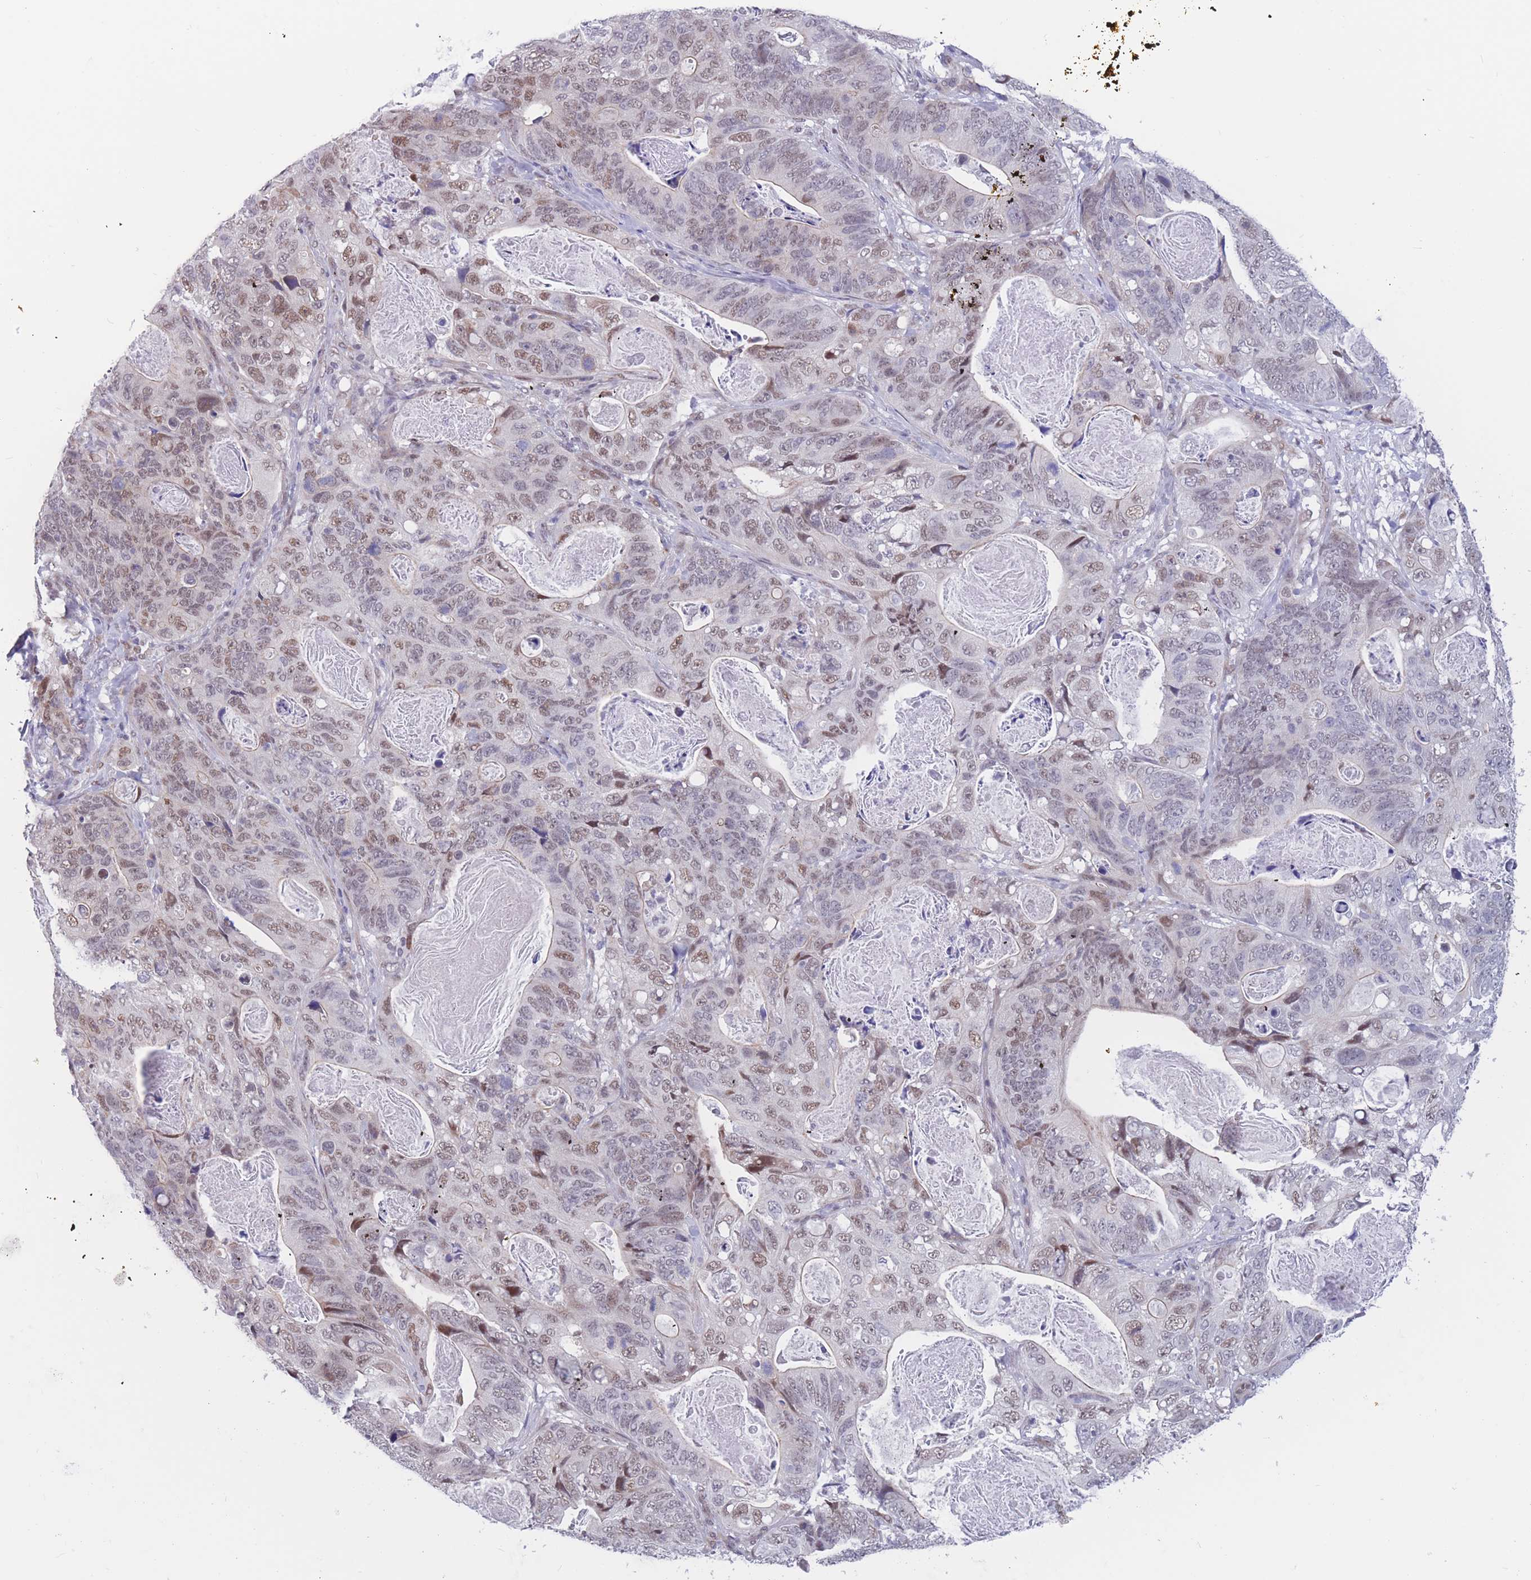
{"staining": {"intensity": "moderate", "quantity": "25%-75%", "location": "nuclear"}, "tissue": "stomach cancer", "cell_type": "Tumor cells", "image_type": "cancer", "snomed": [{"axis": "morphology", "description": "Normal tissue, NOS"}, {"axis": "morphology", "description": "Adenocarcinoma, NOS"}, {"axis": "topography", "description": "Stomach"}], "caption": "There is medium levels of moderate nuclear expression in tumor cells of stomach adenocarcinoma, as demonstrated by immunohistochemical staining (brown color).", "gene": "BCL9L", "patient": {"sex": "female", "age": 89}}